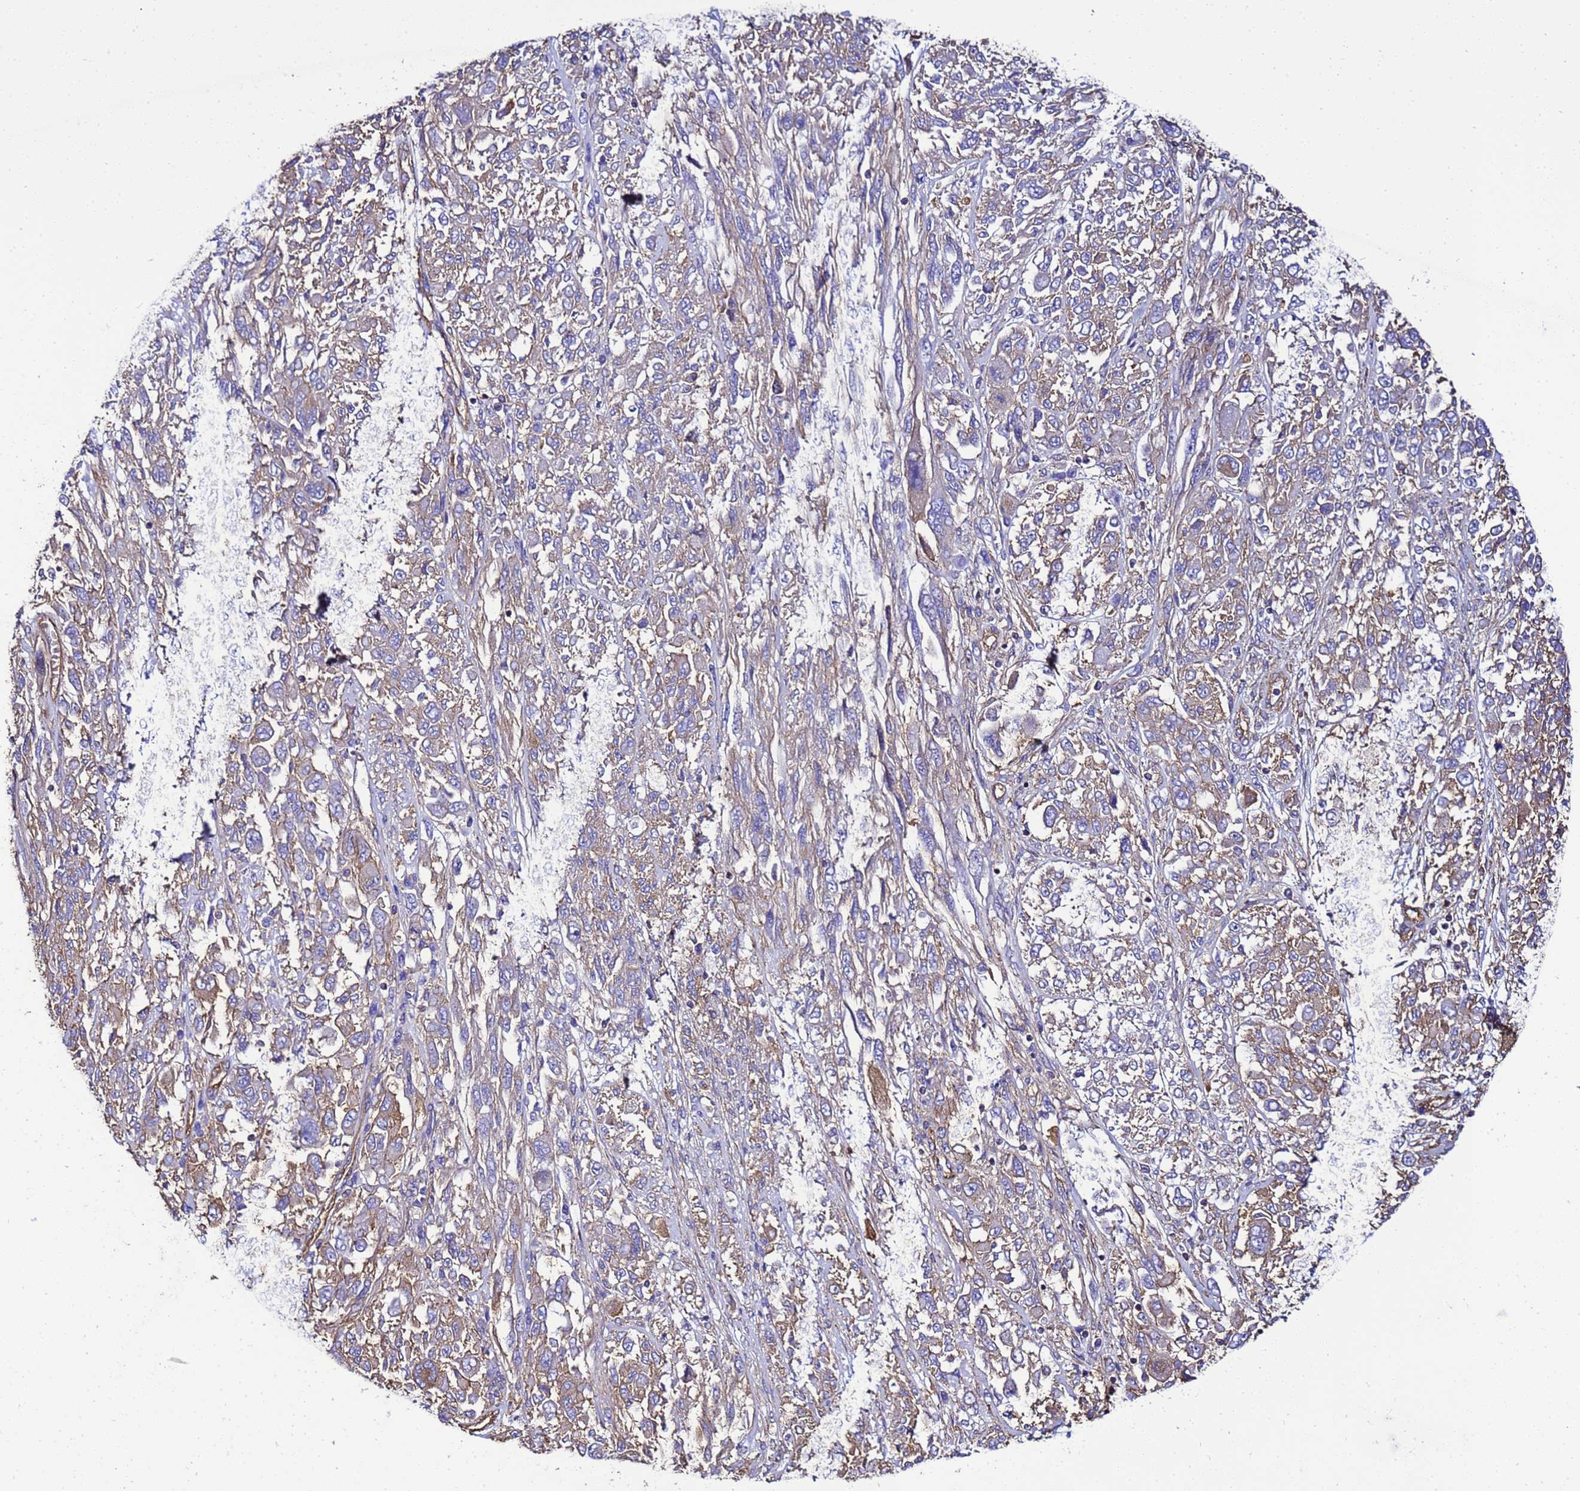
{"staining": {"intensity": "weak", "quantity": "25%-75%", "location": "cytoplasmic/membranous"}, "tissue": "melanoma", "cell_type": "Tumor cells", "image_type": "cancer", "snomed": [{"axis": "morphology", "description": "Malignant melanoma, NOS"}, {"axis": "topography", "description": "Skin"}], "caption": "Tumor cells display weak cytoplasmic/membranous staining in about 25%-75% of cells in melanoma. Using DAB (3,3'-diaminobenzidine) (brown) and hematoxylin (blue) stains, captured at high magnification using brightfield microscopy.", "gene": "MYL12A", "patient": {"sex": "female", "age": 91}}